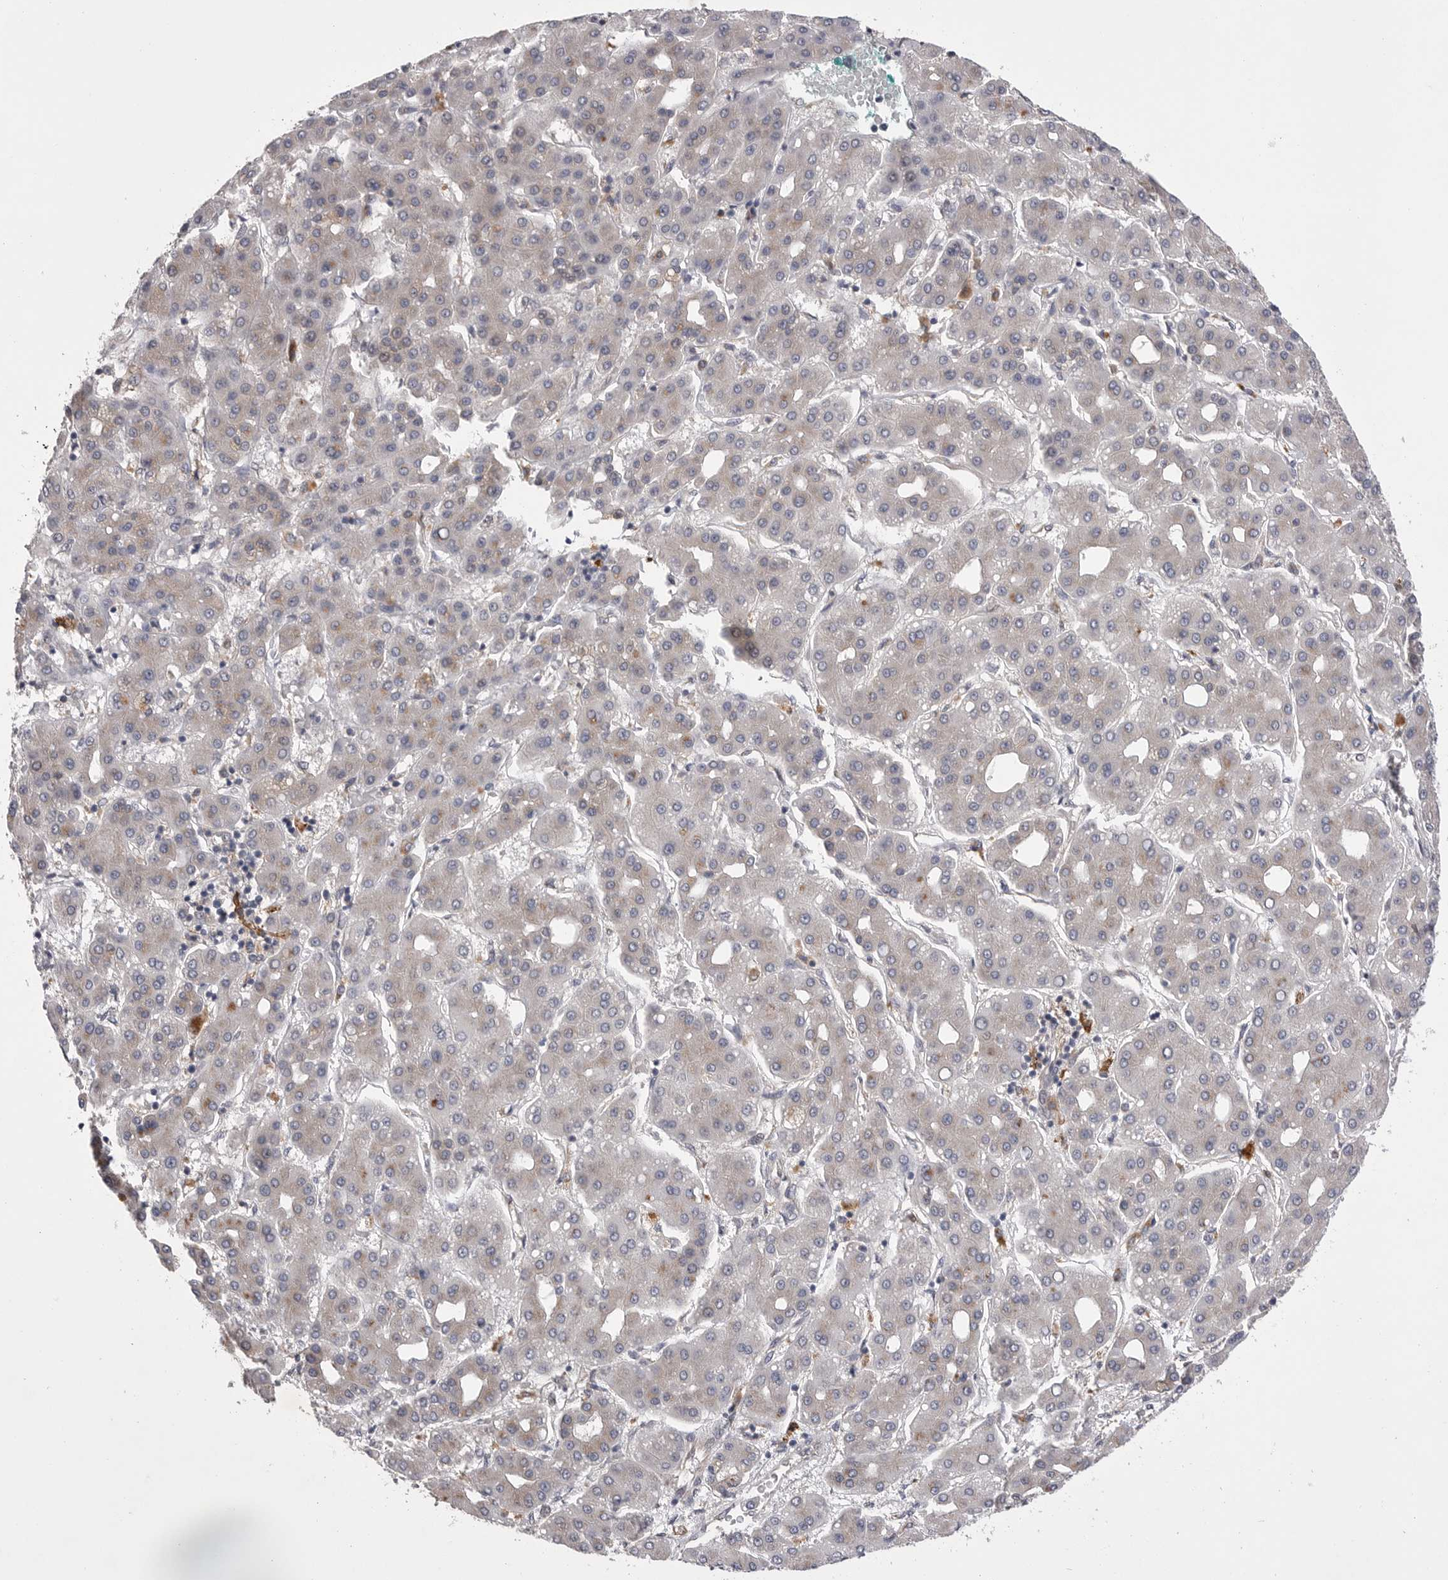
{"staining": {"intensity": "negative", "quantity": "none", "location": "none"}, "tissue": "liver cancer", "cell_type": "Tumor cells", "image_type": "cancer", "snomed": [{"axis": "morphology", "description": "Carcinoma, Hepatocellular, NOS"}, {"axis": "topography", "description": "Liver"}], "caption": "Immunohistochemical staining of human liver cancer (hepatocellular carcinoma) exhibits no significant expression in tumor cells.", "gene": "VAC14", "patient": {"sex": "male", "age": 65}}